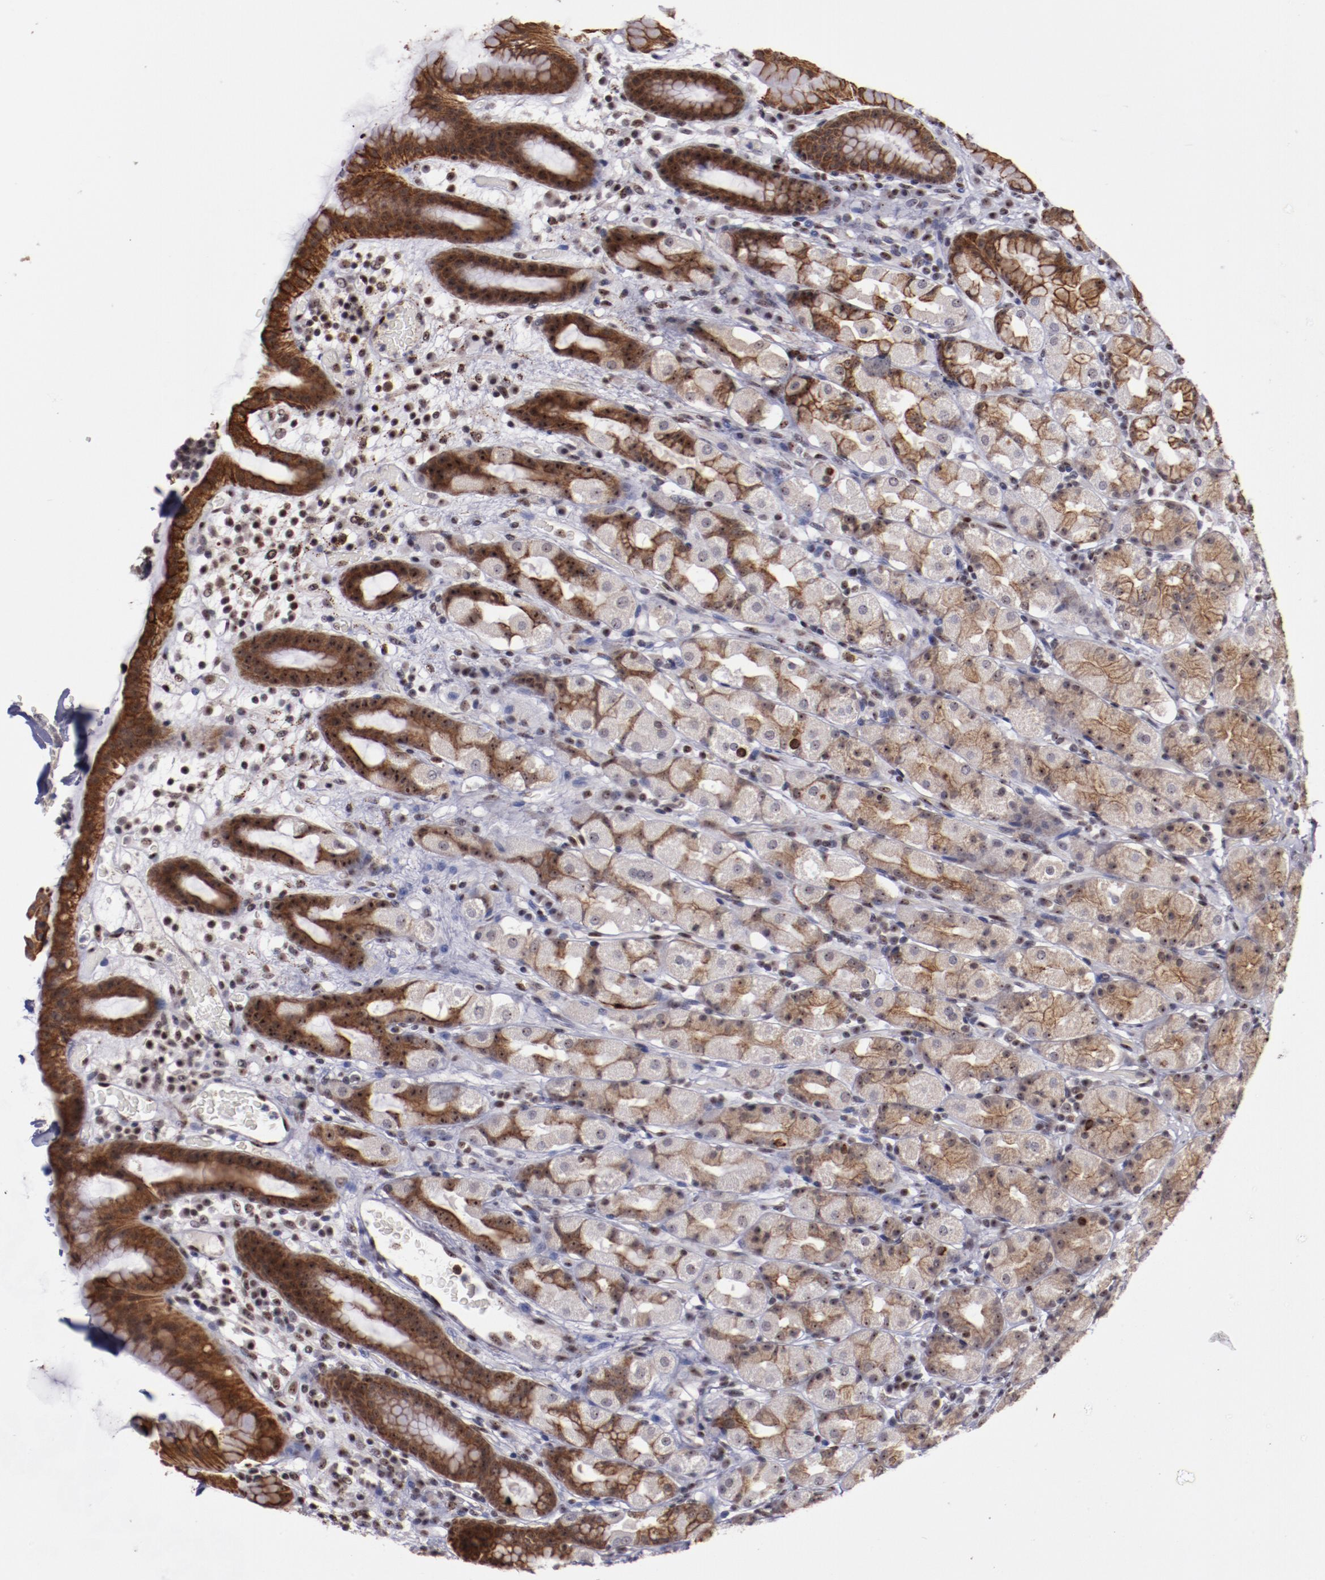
{"staining": {"intensity": "moderate", "quantity": "25%-75%", "location": "cytoplasmic/membranous,nuclear"}, "tissue": "stomach", "cell_type": "Glandular cells", "image_type": "normal", "snomed": [{"axis": "morphology", "description": "Normal tissue, NOS"}, {"axis": "topography", "description": "Stomach, upper"}], "caption": "DAB immunohistochemical staining of benign human stomach displays moderate cytoplasmic/membranous,nuclear protein positivity in approximately 25%-75% of glandular cells. (DAB IHC with brightfield microscopy, high magnification).", "gene": "DDX24", "patient": {"sex": "male", "age": 68}}